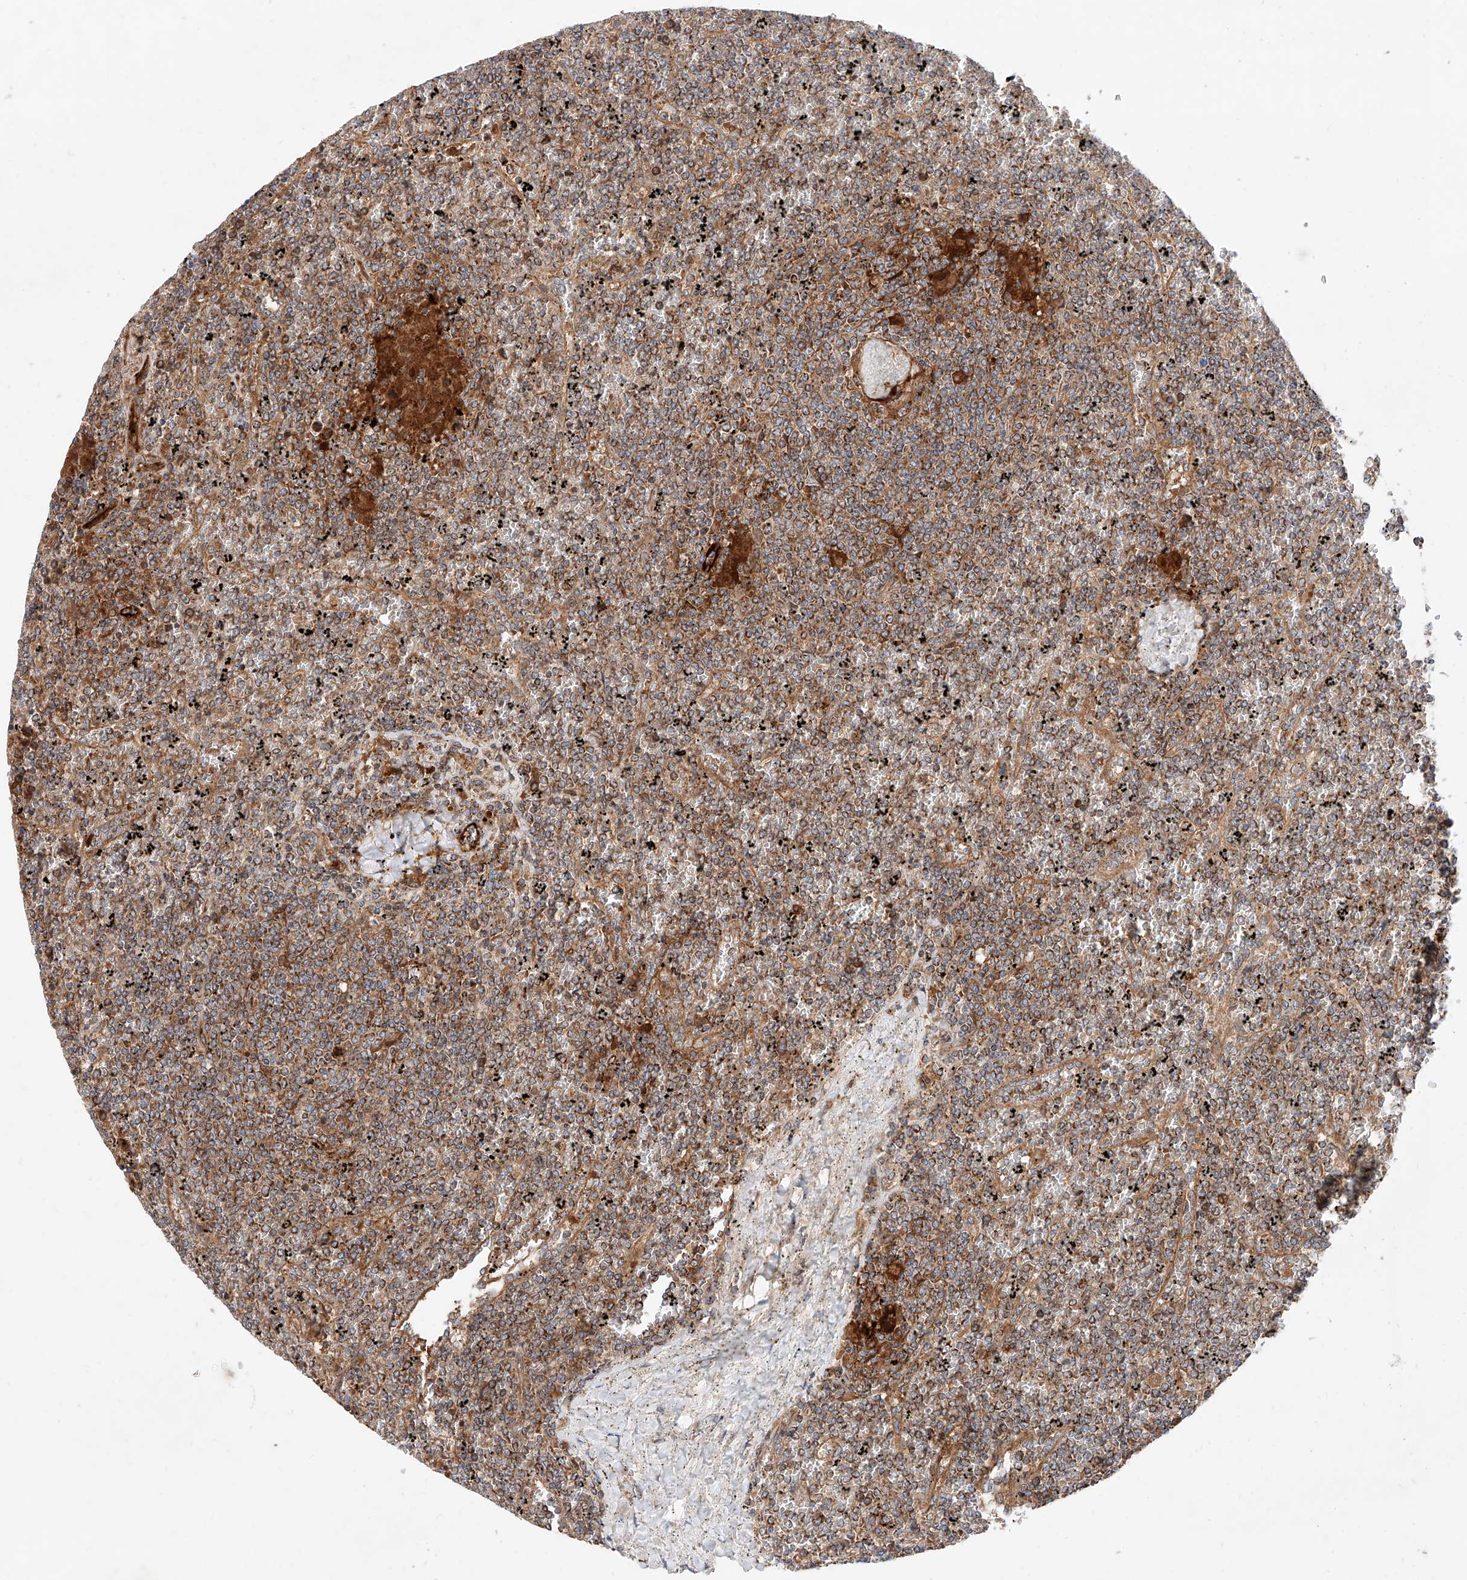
{"staining": {"intensity": "moderate", "quantity": ">75%", "location": "cytoplasmic/membranous"}, "tissue": "lymphoma", "cell_type": "Tumor cells", "image_type": "cancer", "snomed": [{"axis": "morphology", "description": "Malignant lymphoma, non-Hodgkin's type, Low grade"}, {"axis": "topography", "description": "Spleen"}], "caption": "Lymphoma was stained to show a protein in brown. There is medium levels of moderate cytoplasmic/membranous positivity in about >75% of tumor cells.", "gene": "NR1D1", "patient": {"sex": "female", "age": 19}}